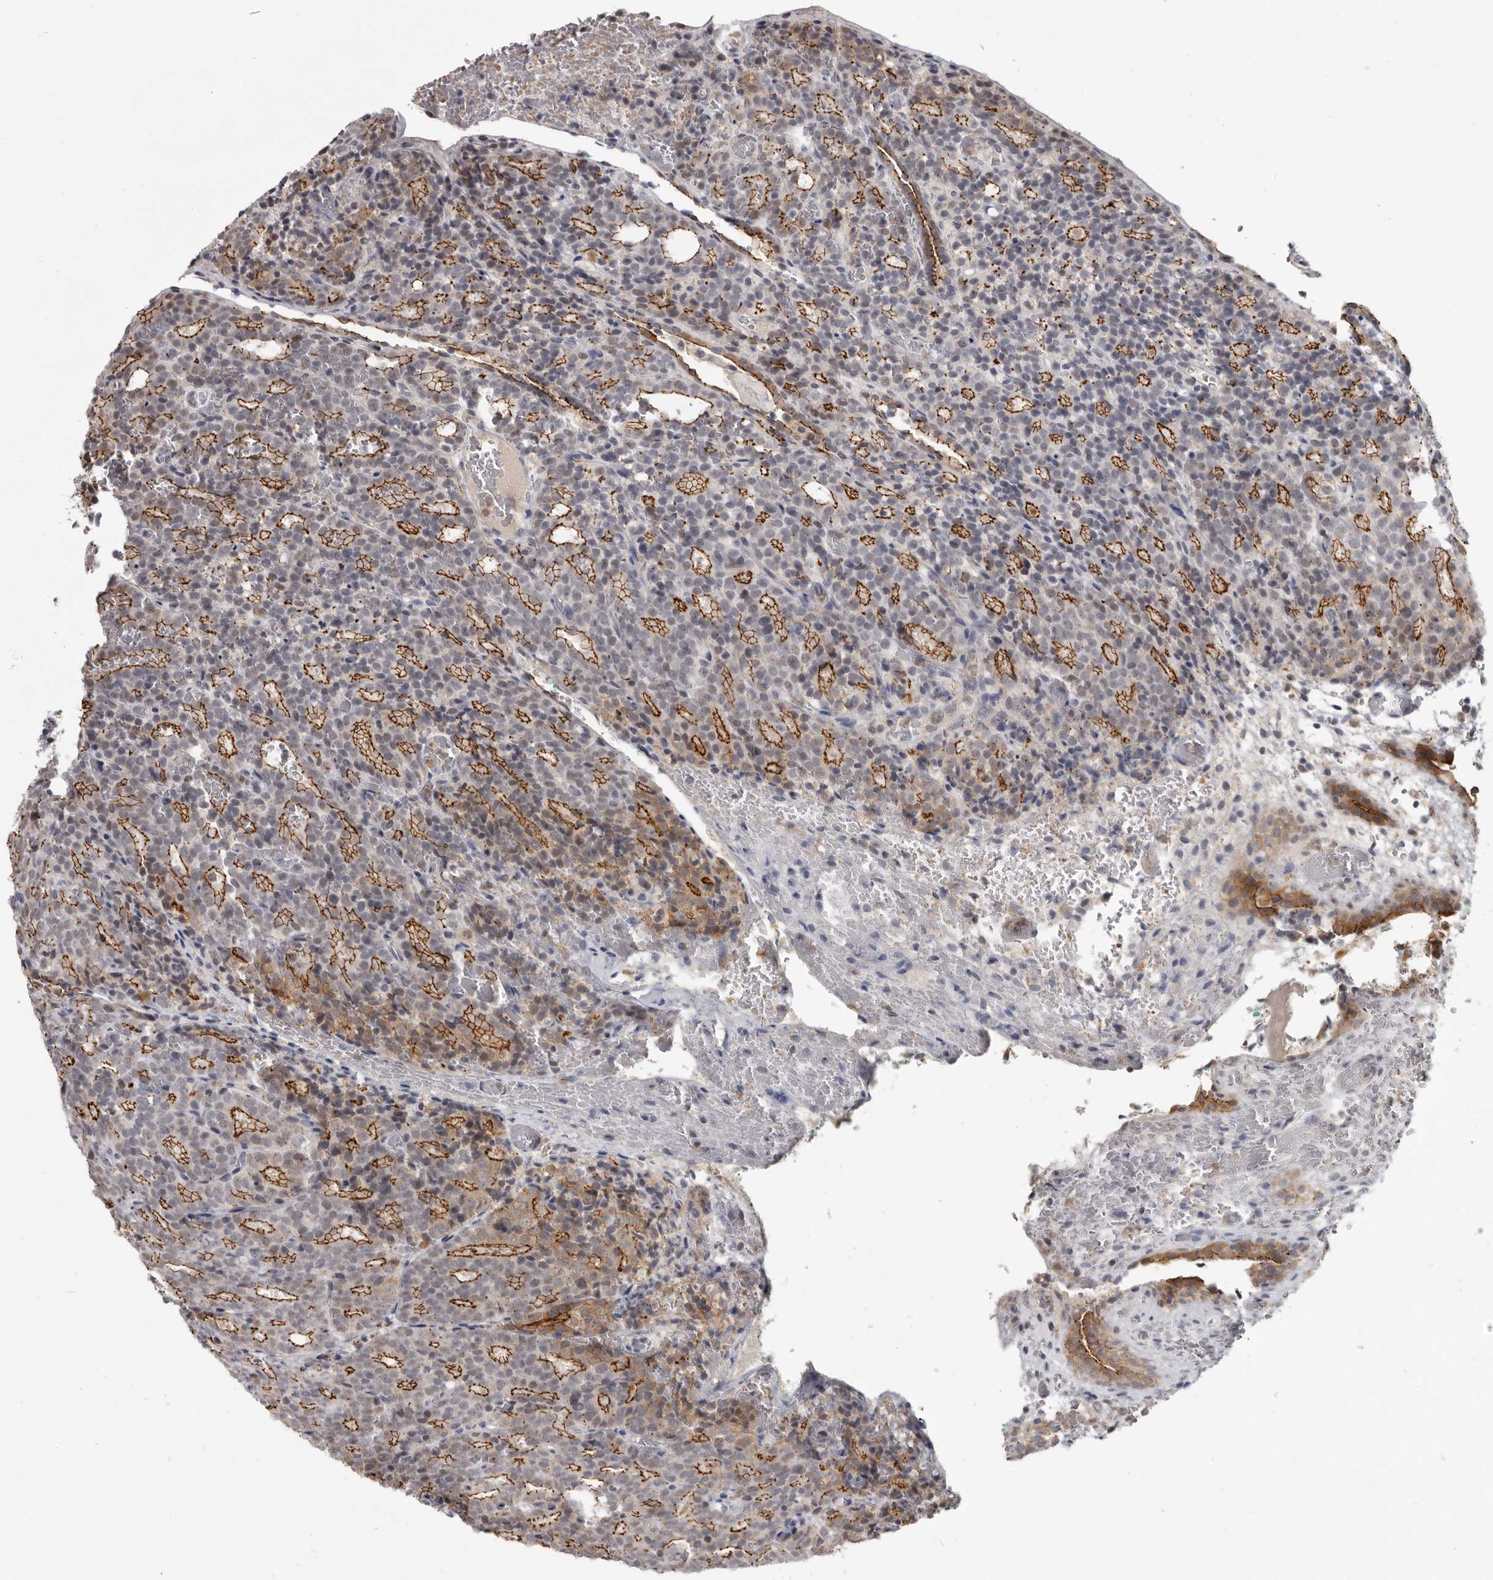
{"staining": {"intensity": "strong", "quantity": "25%-75%", "location": "cytoplasmic/membranous,nuclear"}, "tissue": "prostate cancer", "cell_type": "Tumor cells", "image_type": "cancer", "snomed": [{"axis": "morphology", "description": "Adenocarcinoma, High grade"}, {"axis": "topography", "description": "Prostate"}], "caption": "The immunohistochemical stain labels strong cytoplasmic/membranous and nuclear positivity in tumor cells of prostate high-grade adenocarcinoma tissue.", "gene": "CGN", "patient": {"sex": "male", "age": 62}}